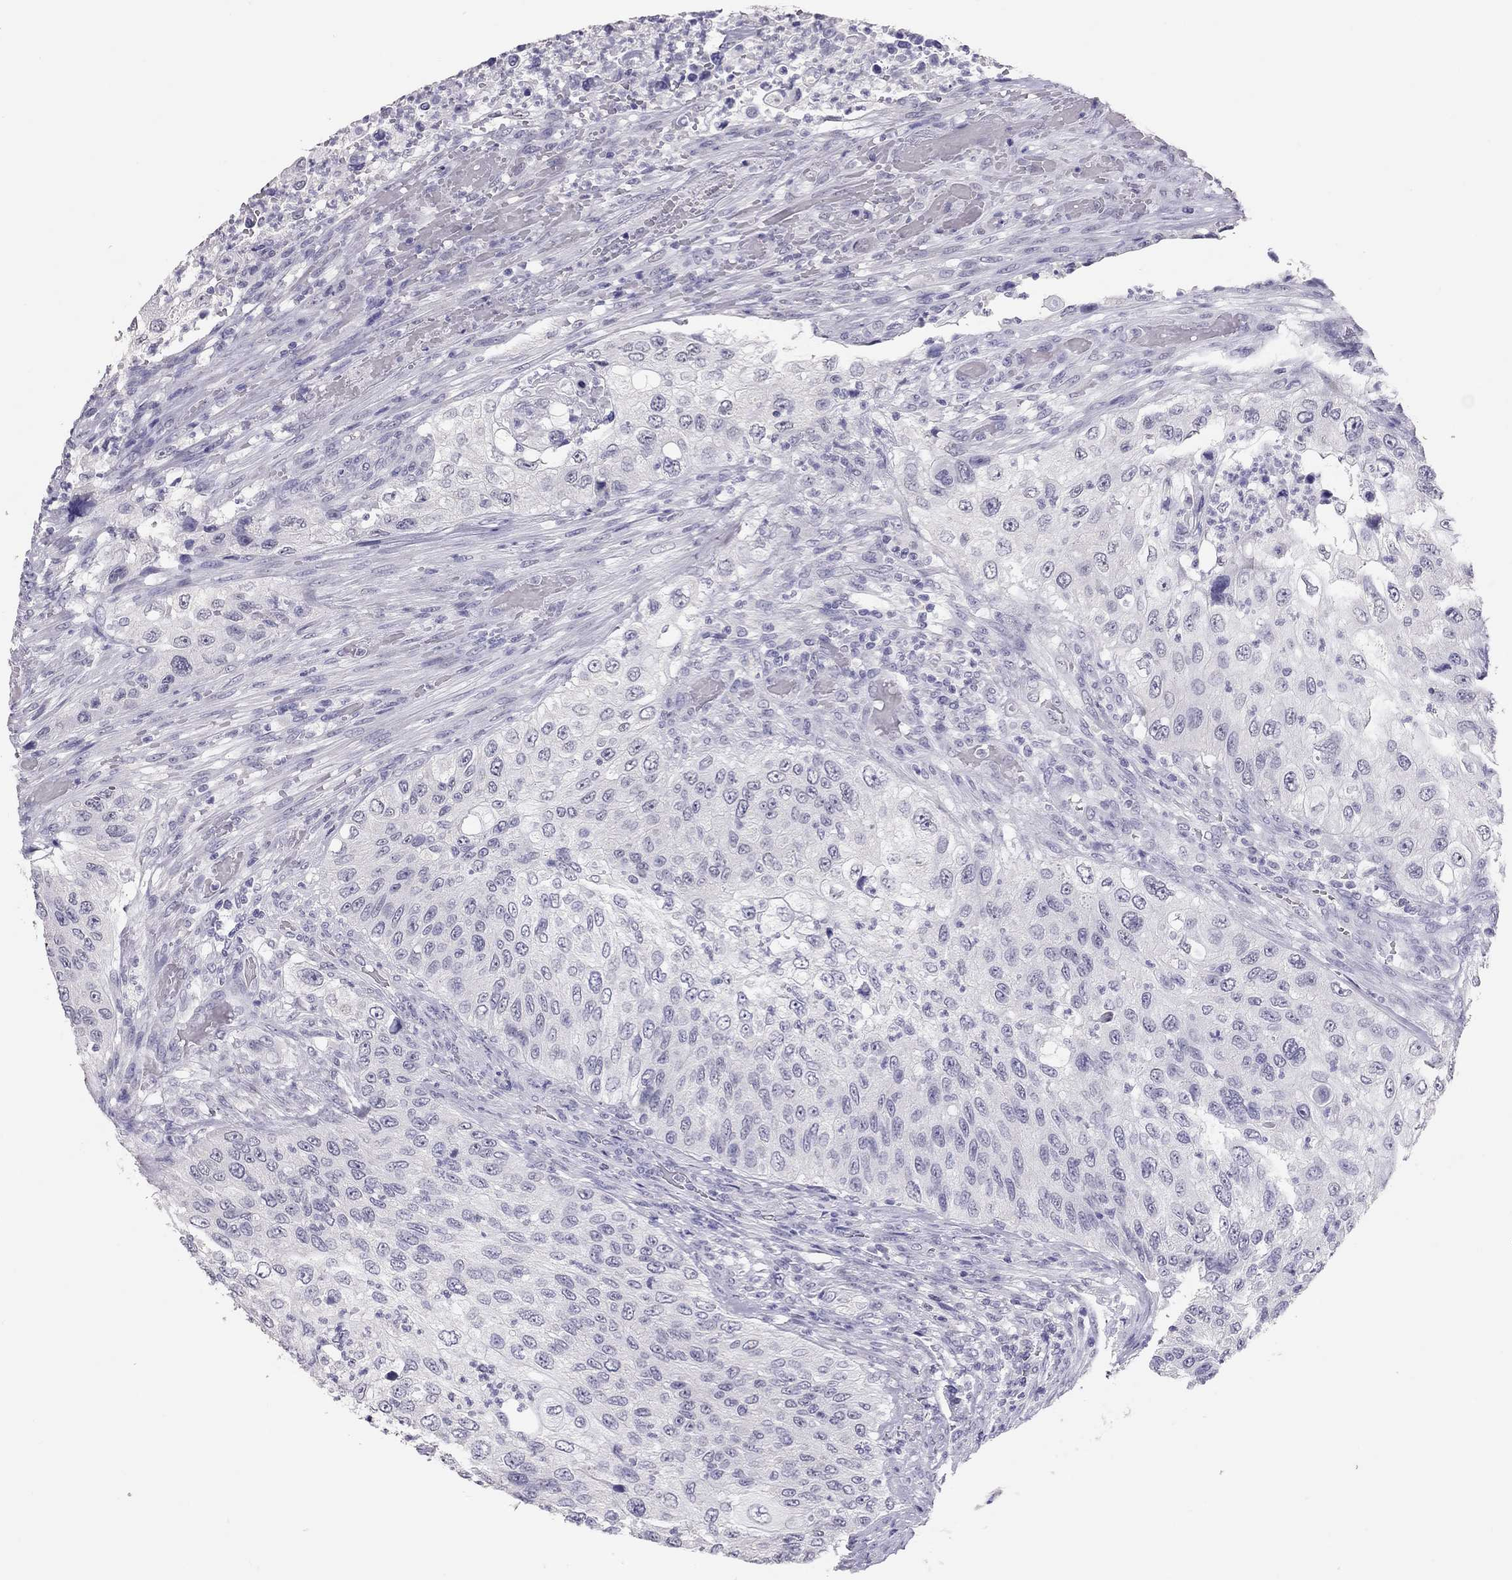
{"staining": {"intensity": "negative", "quantity": "none", "location": "none"}, "tissue": "urothelial cancer", "cell_type": "Tumor cells", "image_type": "cancer", "snomed": [{"axis": "morphology", "description": "Urothelial carcinoma, High grade"}, {"axis": "topography", "description": "Urinary bladder"}], "caption": "Tumor cells show no significant protein staining in urothelial cancer.", "gene": "PSMB11", "patient": {"sex": "female", "age": 60}}